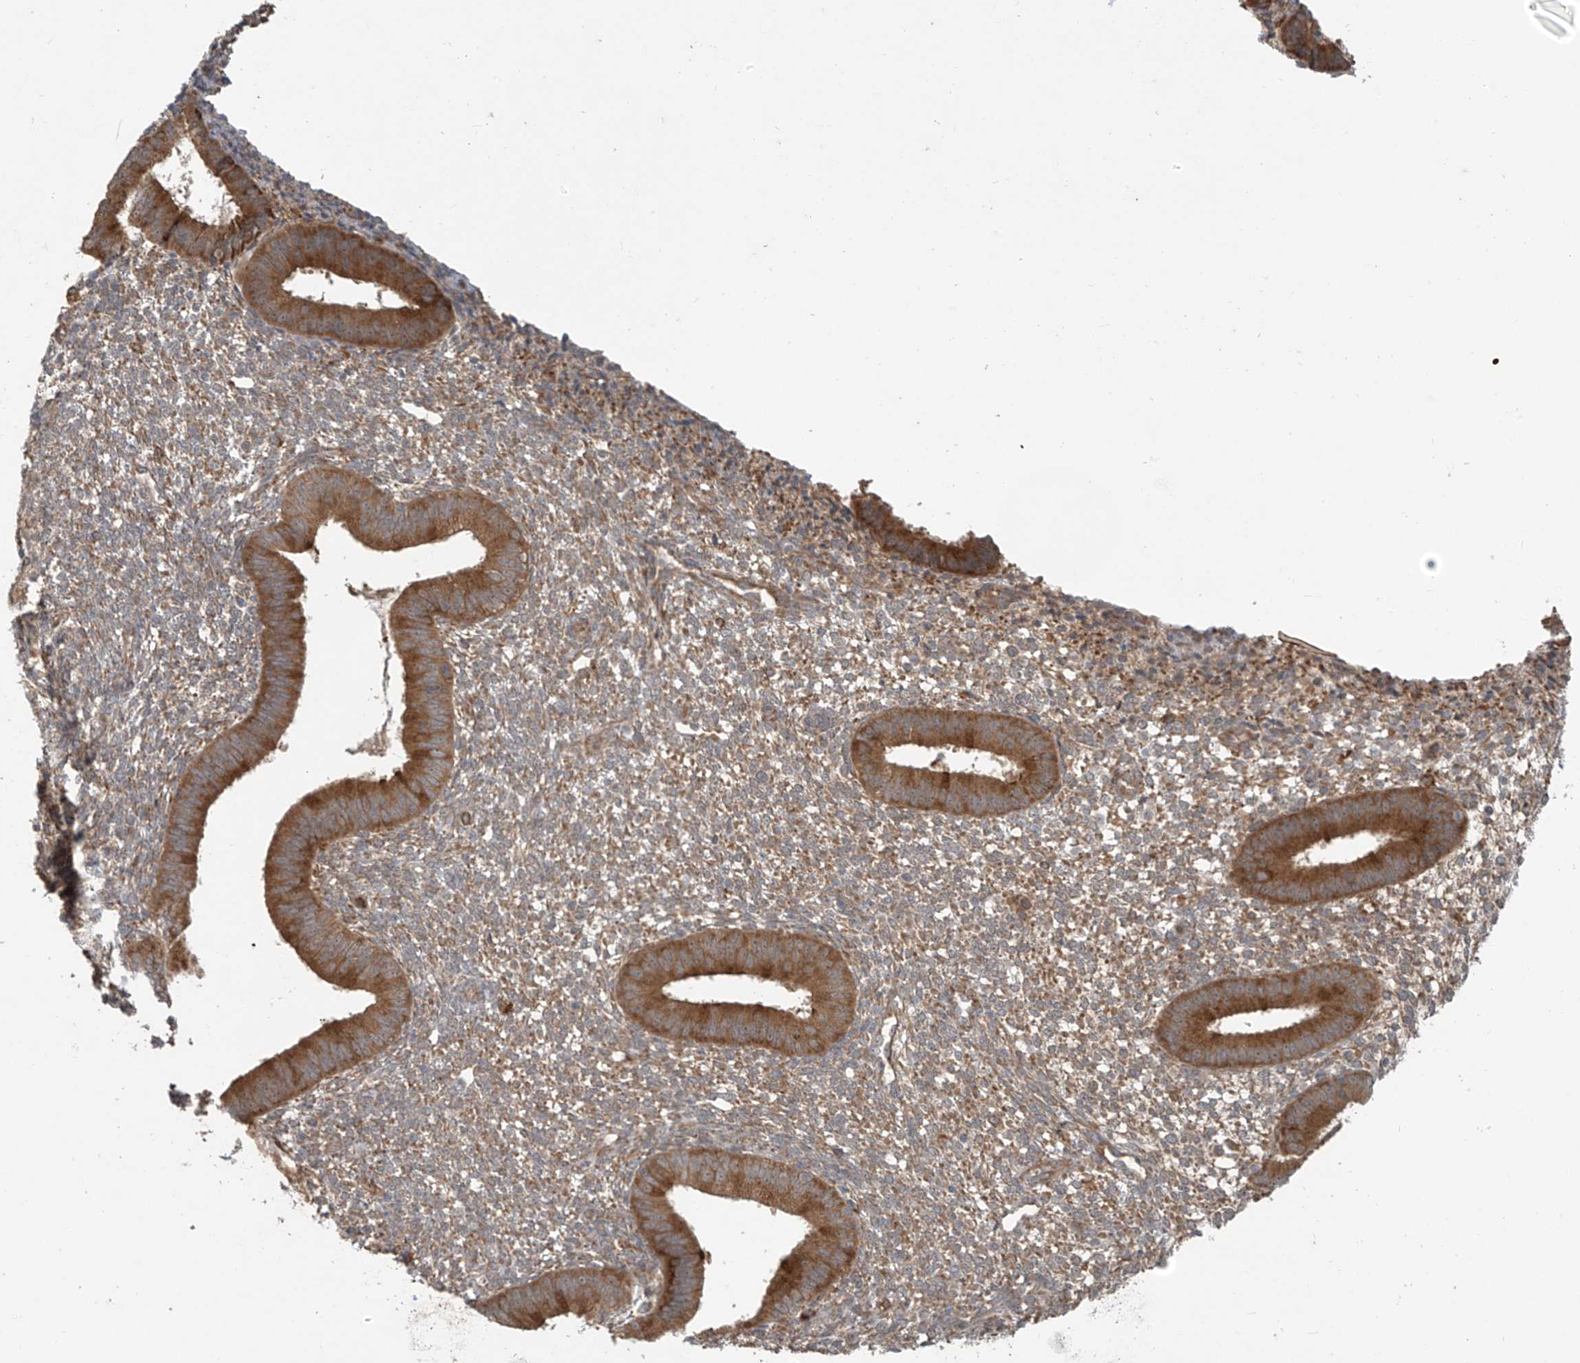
{"staining": {"intensity": "moderate", "quantity": "<25%", "location": "cytoplasmic/membranous"}, "tissue": "endometrium", "cell_type": "Cells in endometrial stroma", "image_type": "normal", "snomed": [{"axis": "morphology", "description": "Normal tissue, NOS"}, {"axis": "topography", "description": "Endometrium"}], "caption": "A low amount of moderate cytoplasmic/membranous positivity is seen in about <25% of cells in endometrial stroma in benign endometrium.", "gene": "KATNIP", "patient": {"sex": "female", "age": 46}}